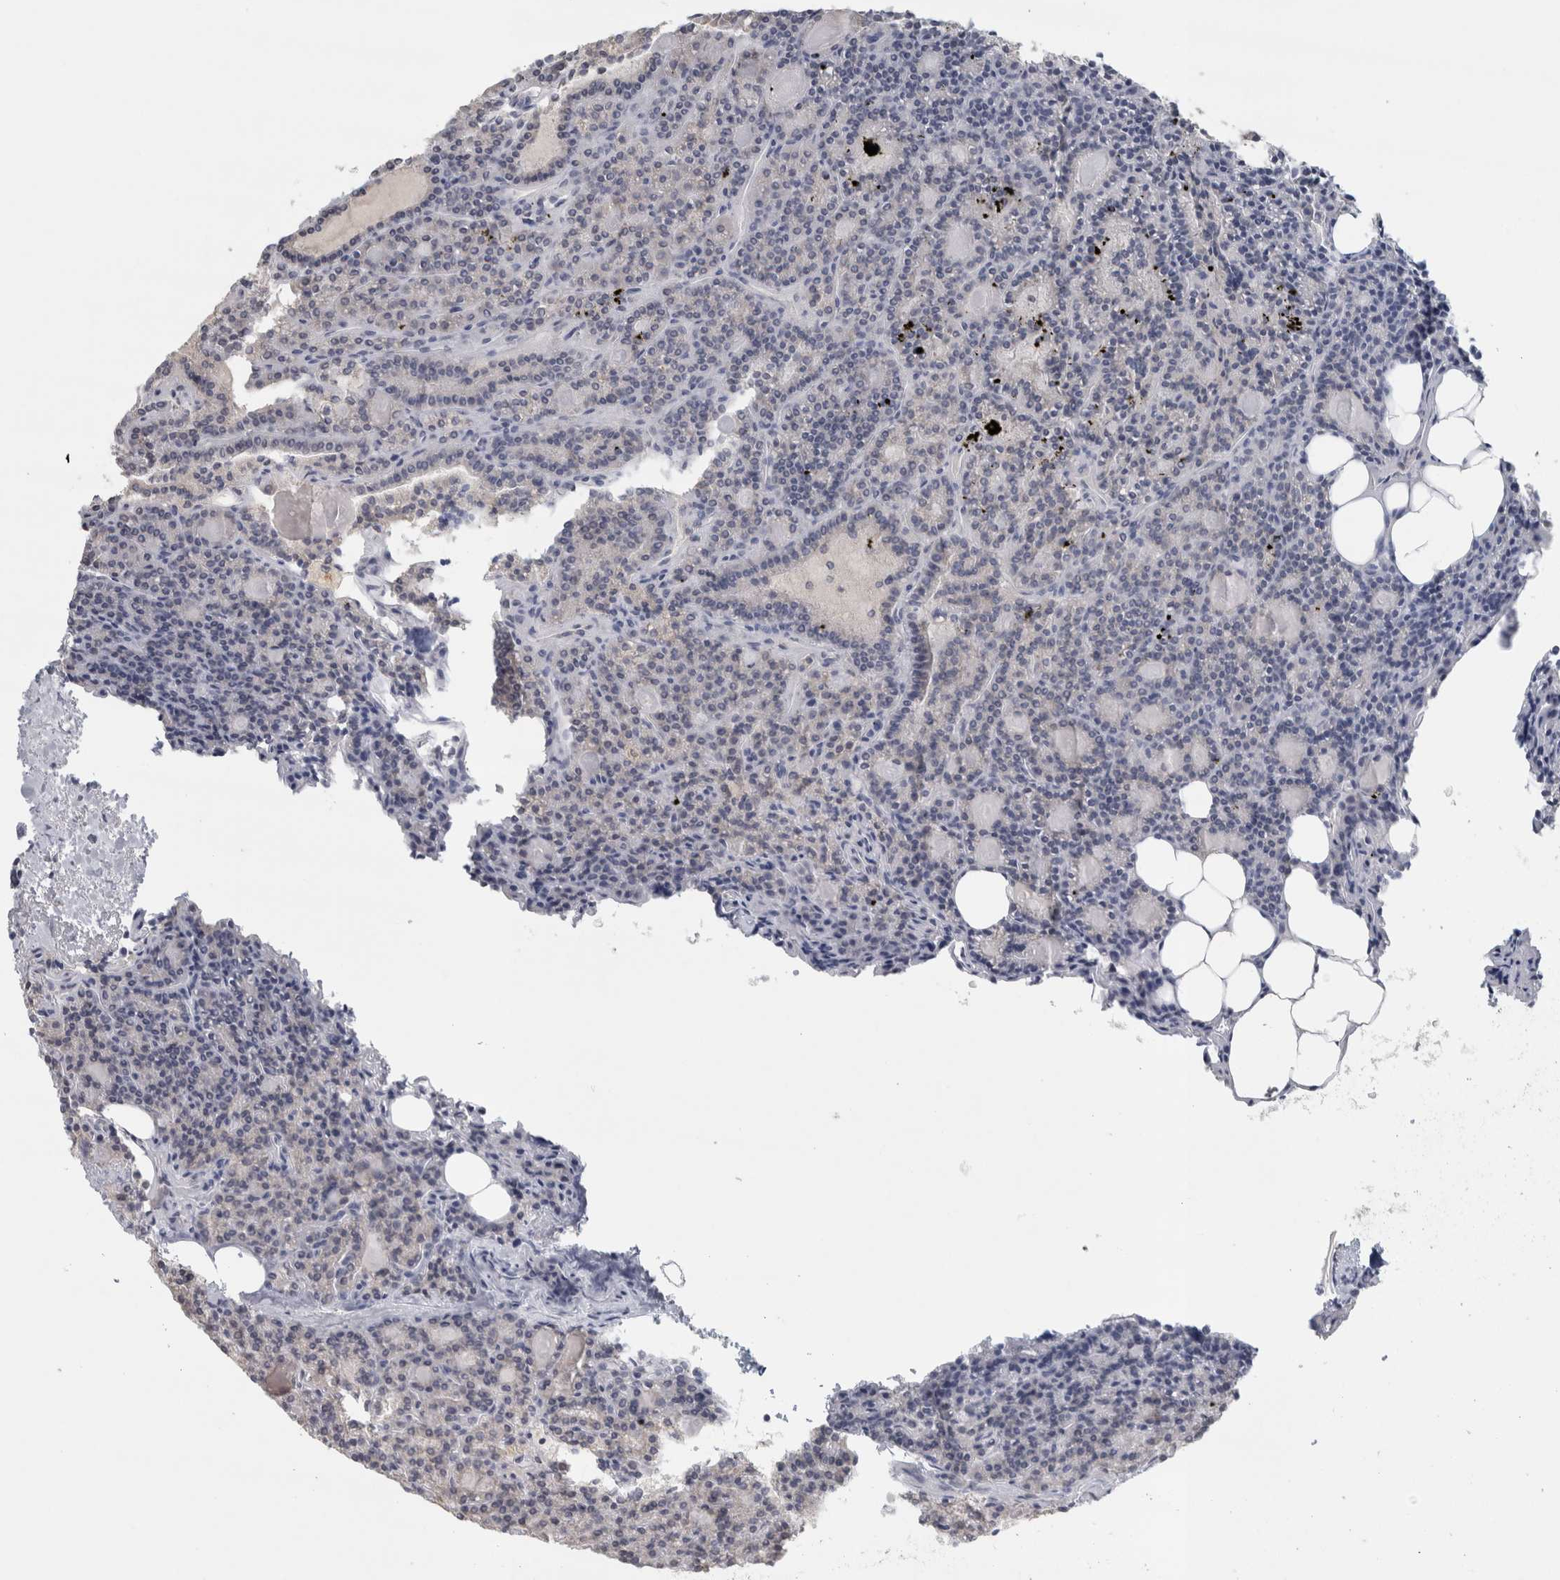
{"staining": {"intensity": "negative", "quantity": "none", "location": "none"}, "tissue": "parathyroid gland", "cell_type": "Glandular cells", "image_type": "normal", "snomed": [{"axis": "morphology", "description": "Normal tissue, NOS"}, {"axis": "morphology", "description": "Adenoma, NOS"}, {"axis": "topography", "description": "Parathyroid gland"}], "caption": "DAB (3,3'-diaminobenzidine) immunohistochemical staining of normal human parathyroid gland reveals no significant positivity in glandular cells. The staining is performed using DAB brown chromogen with nuclei counter-stained in using hematoxylin.", "gene": "STK31", "patient": {"sex": "female", "age": 57}}